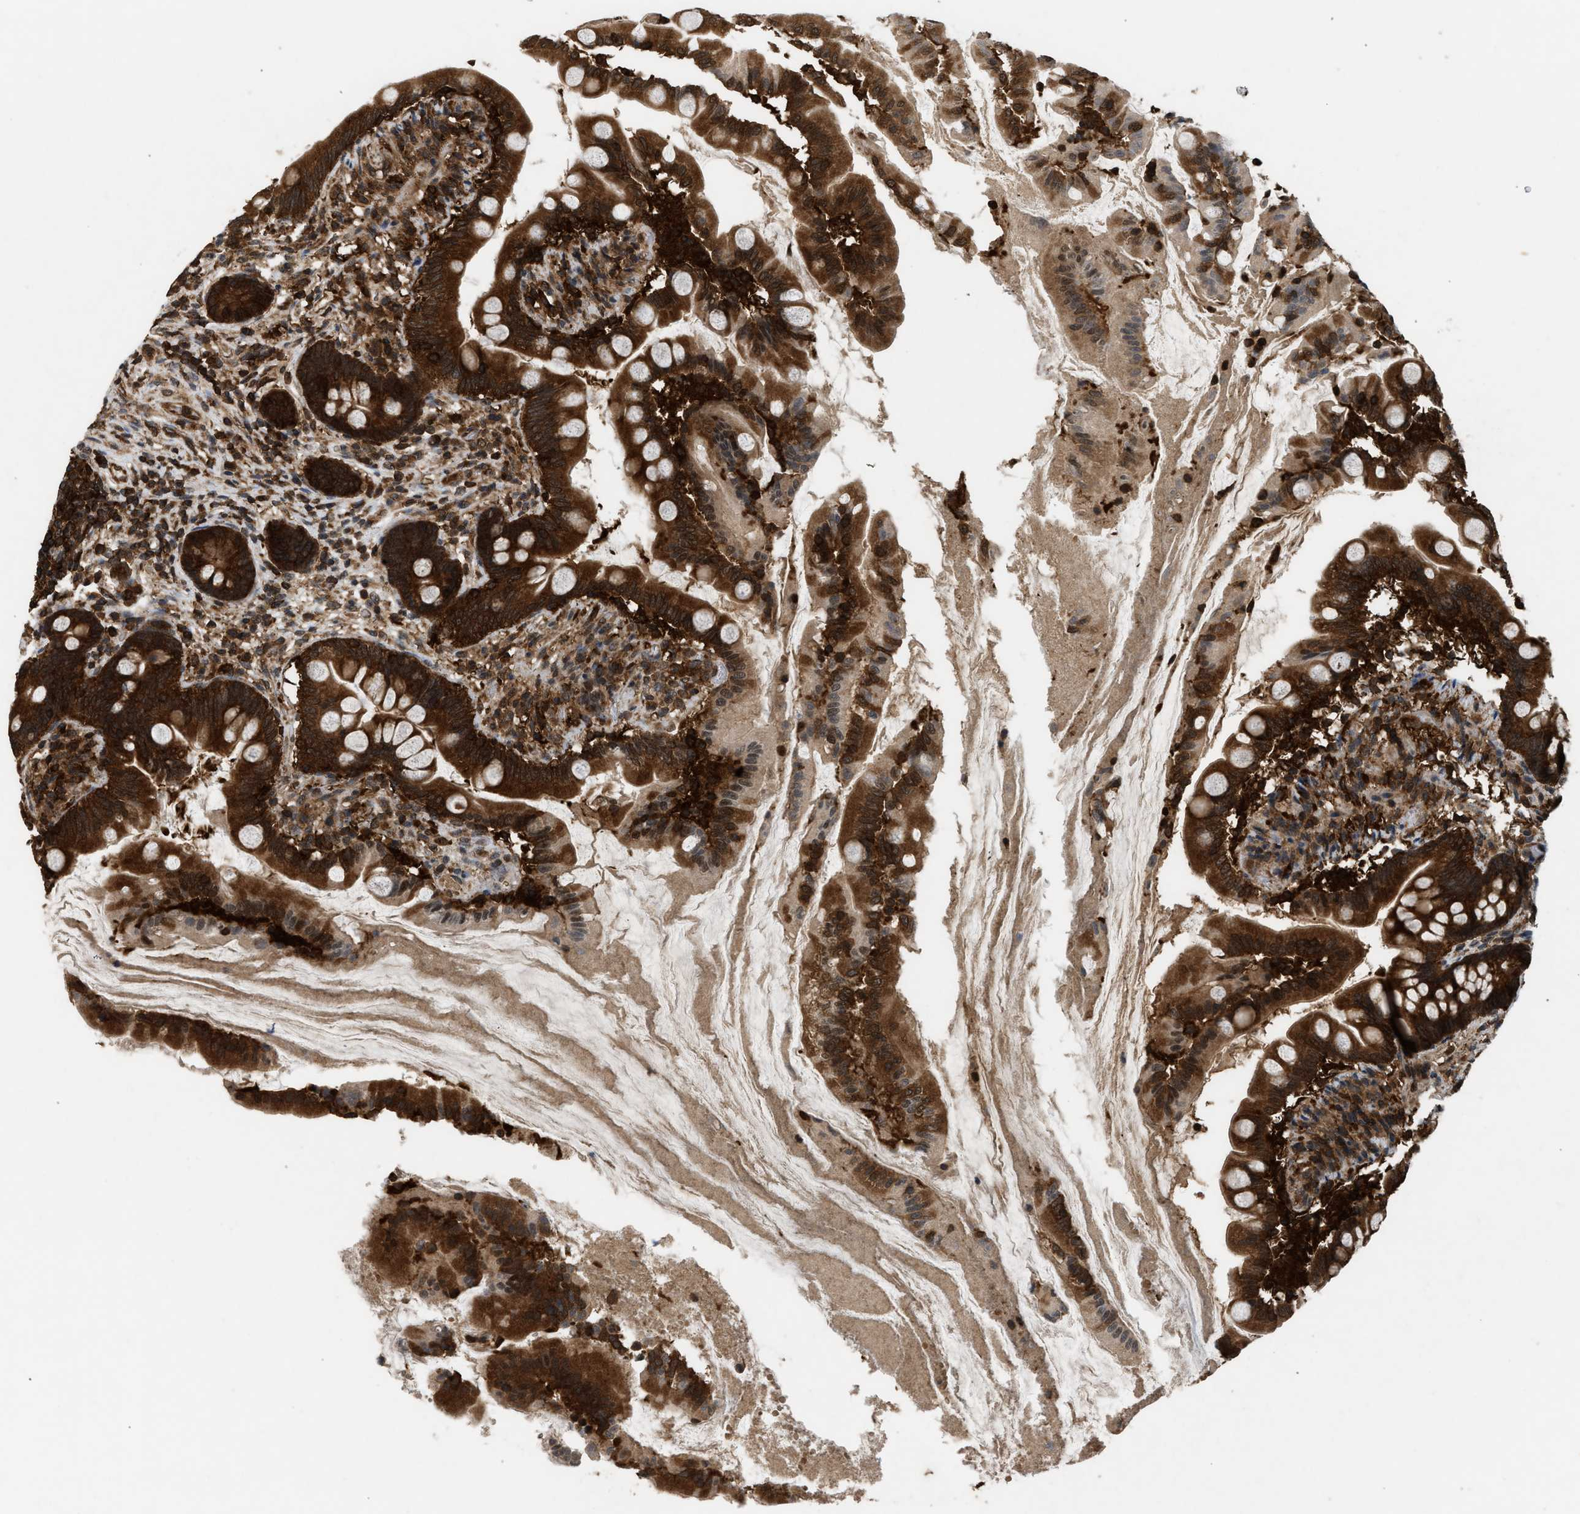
{"staining": {"intensity": "strong", "quantity": ">75%", "location": "cytoplasmic/membranous"}, "tissue": "small intestine", "cell_type": "Glandular cells", "image_type": "normal", "snomed": [{"axis": "morphology", "description": "Normal tissue, NOS"}, {"axis": "topography", "description": "Small intestine"}], "caption": "Small intestine stained with immunohistochemistry (IHC) reveals strong cytoplasmic/membranous positivity in about >75% of glandular cells.", "gene": "OXSR1", "patient": {"sex": "female", "age": 56}}